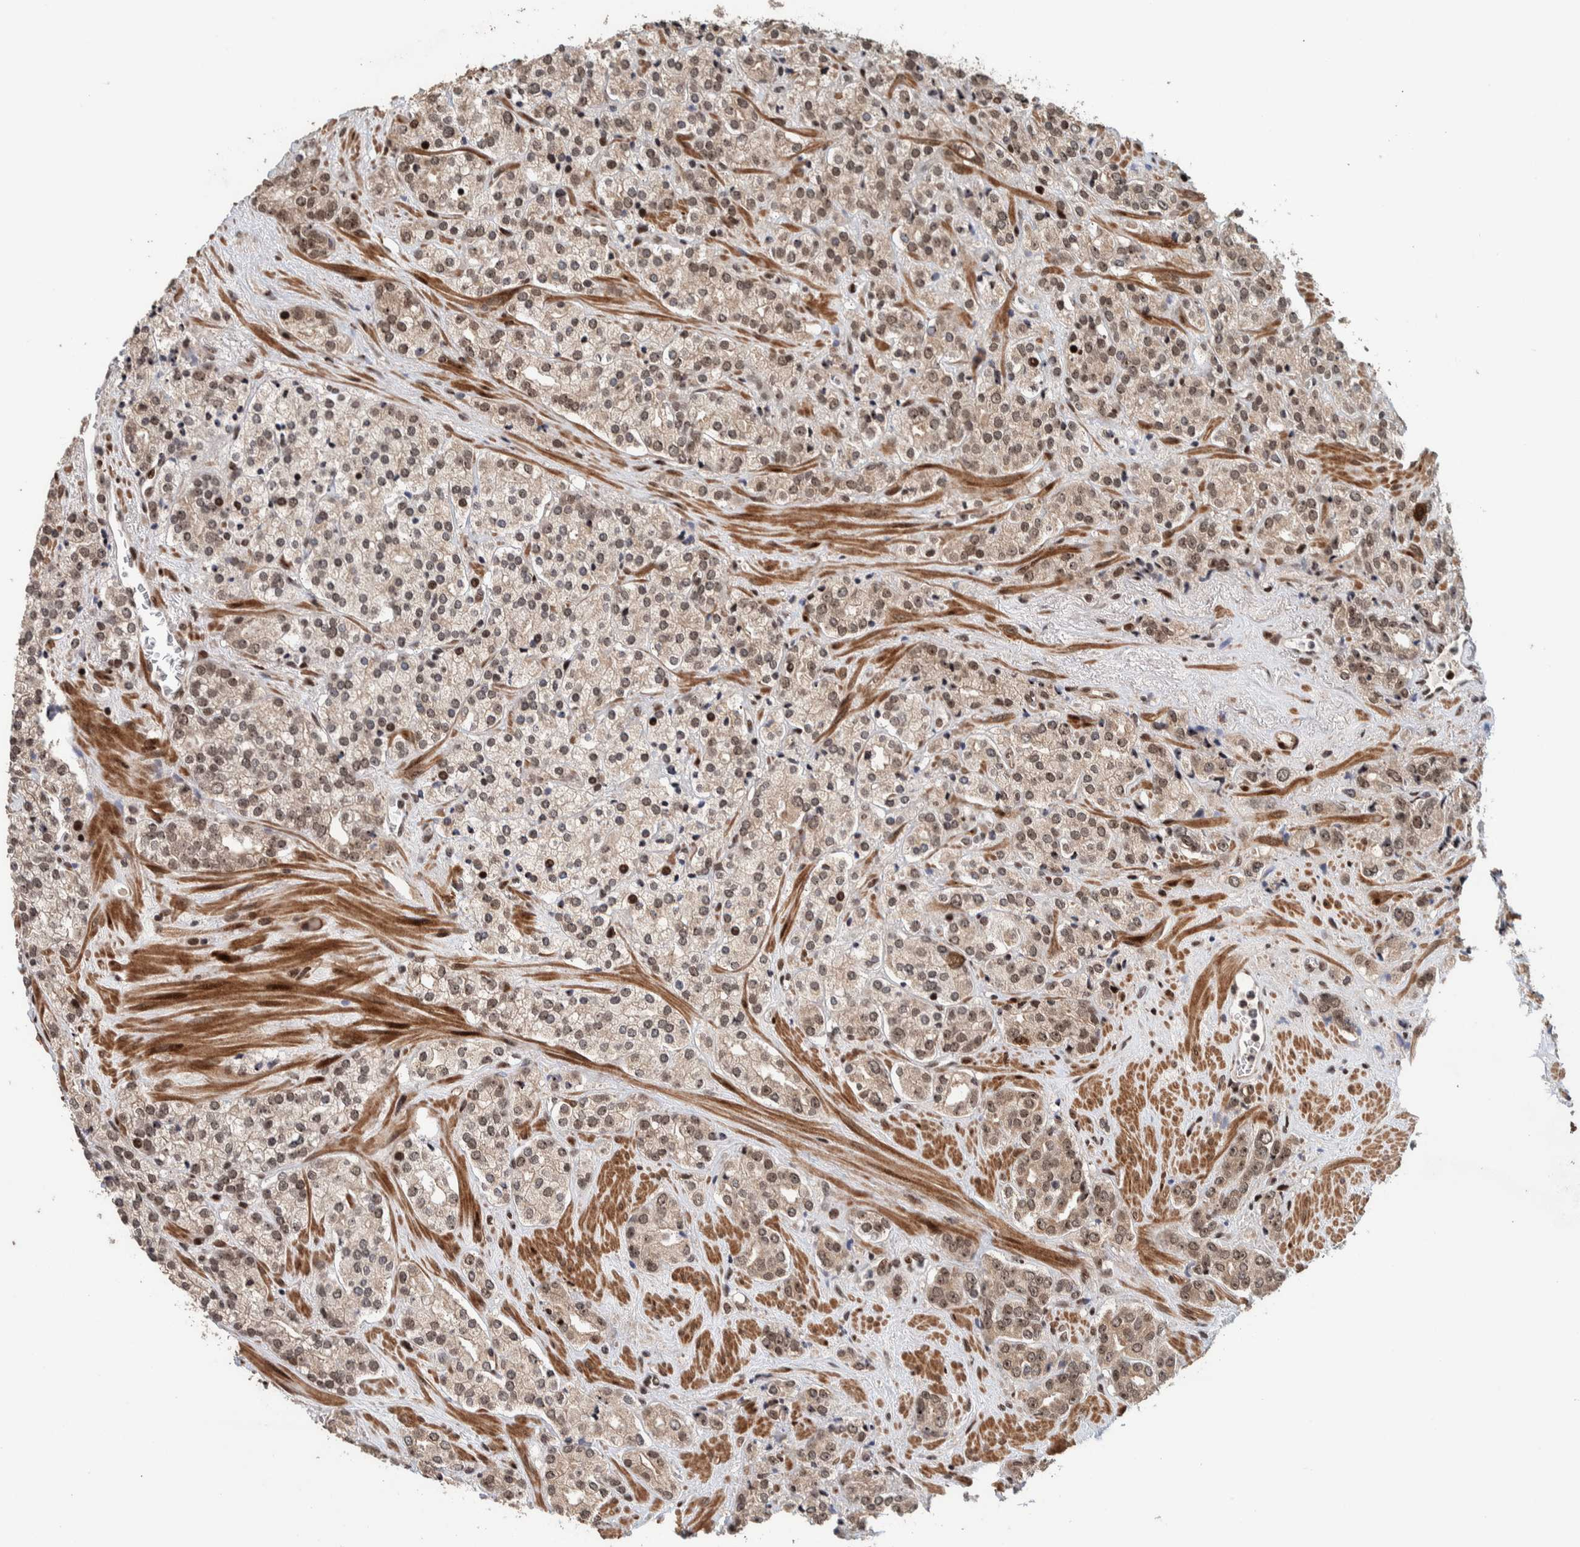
{"staining": {"intensity": "weak", "quantity": "25%-75%", "location": "nuclear"}, "tissue": "prostate cancer", "cell_type": "Tumor cells", "image_type": "cancer", "snomed": [{"axis": "morphology", "description": "Adenocarcinoma, High grade"}, {"axis": "topography", "description": "Prostate"}], "caption": "A brown stain shows weak nuclear positivity of a protein in prostate cancer (high-grade adenocarcinoma) tumor cells.", "gene": "CHD4", "patient": {"sex": "male", "age": 71}}